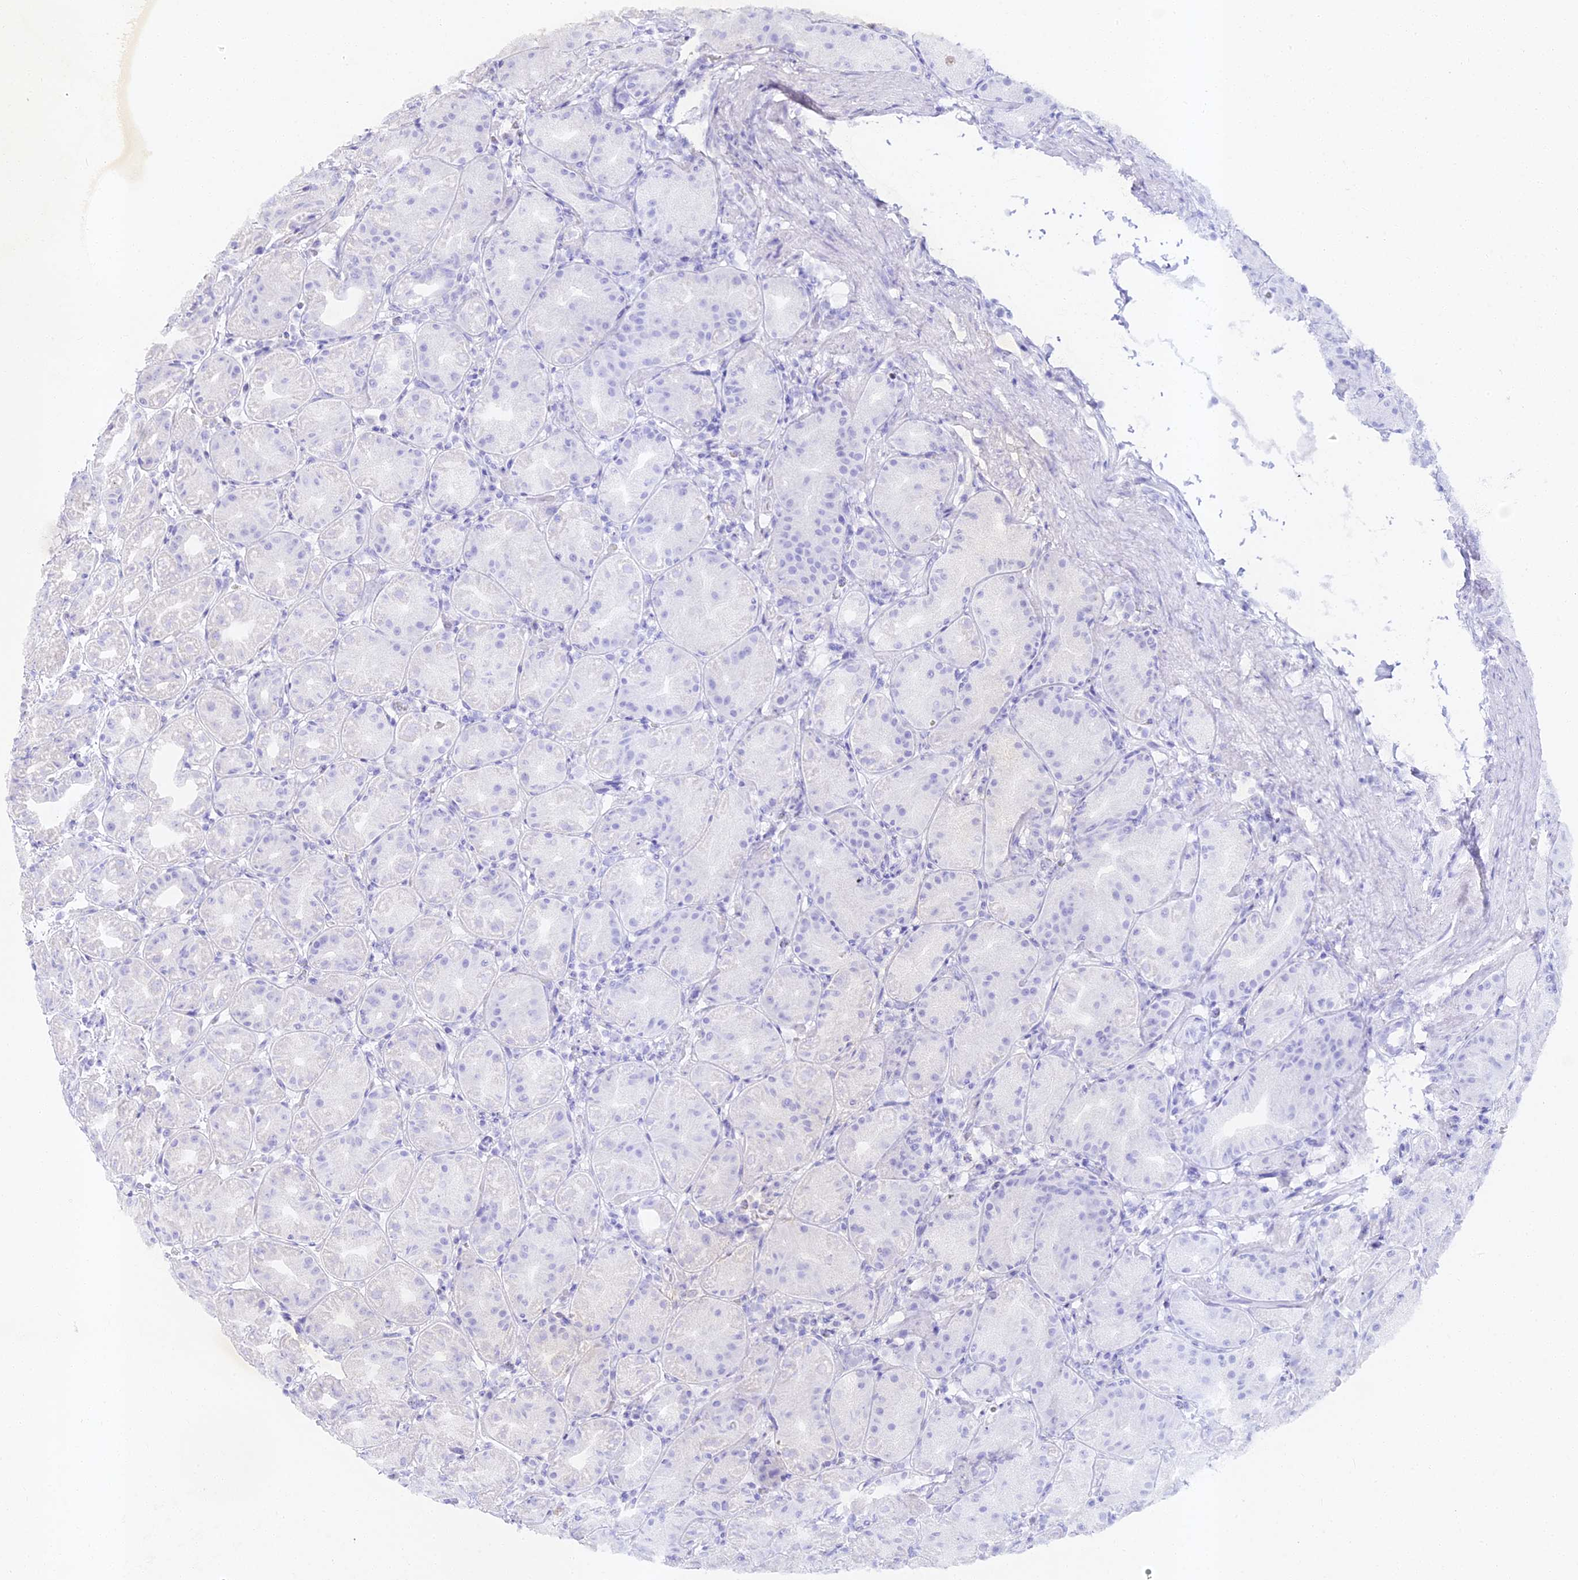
{"staining": {"intensity": "negative", "quantity": "none", "location": "none"}, "tissue": "stomach", "cell_type": "Glandular cells", "image_type": "normal", "snomed": [{"axis": "morphology", "description": "Normal tissue, NOS"}, {"axis": "topography", "description": "Stomach"}], "caption": "IHC photomicrograph of unremarkable stomach: stomach stained with DAB (3,3'-diaminobenzidine) displays no significant protein positivity in glandular cells.", "gene": "ALPG", "patient": {"sex": "female", "age": 79}}